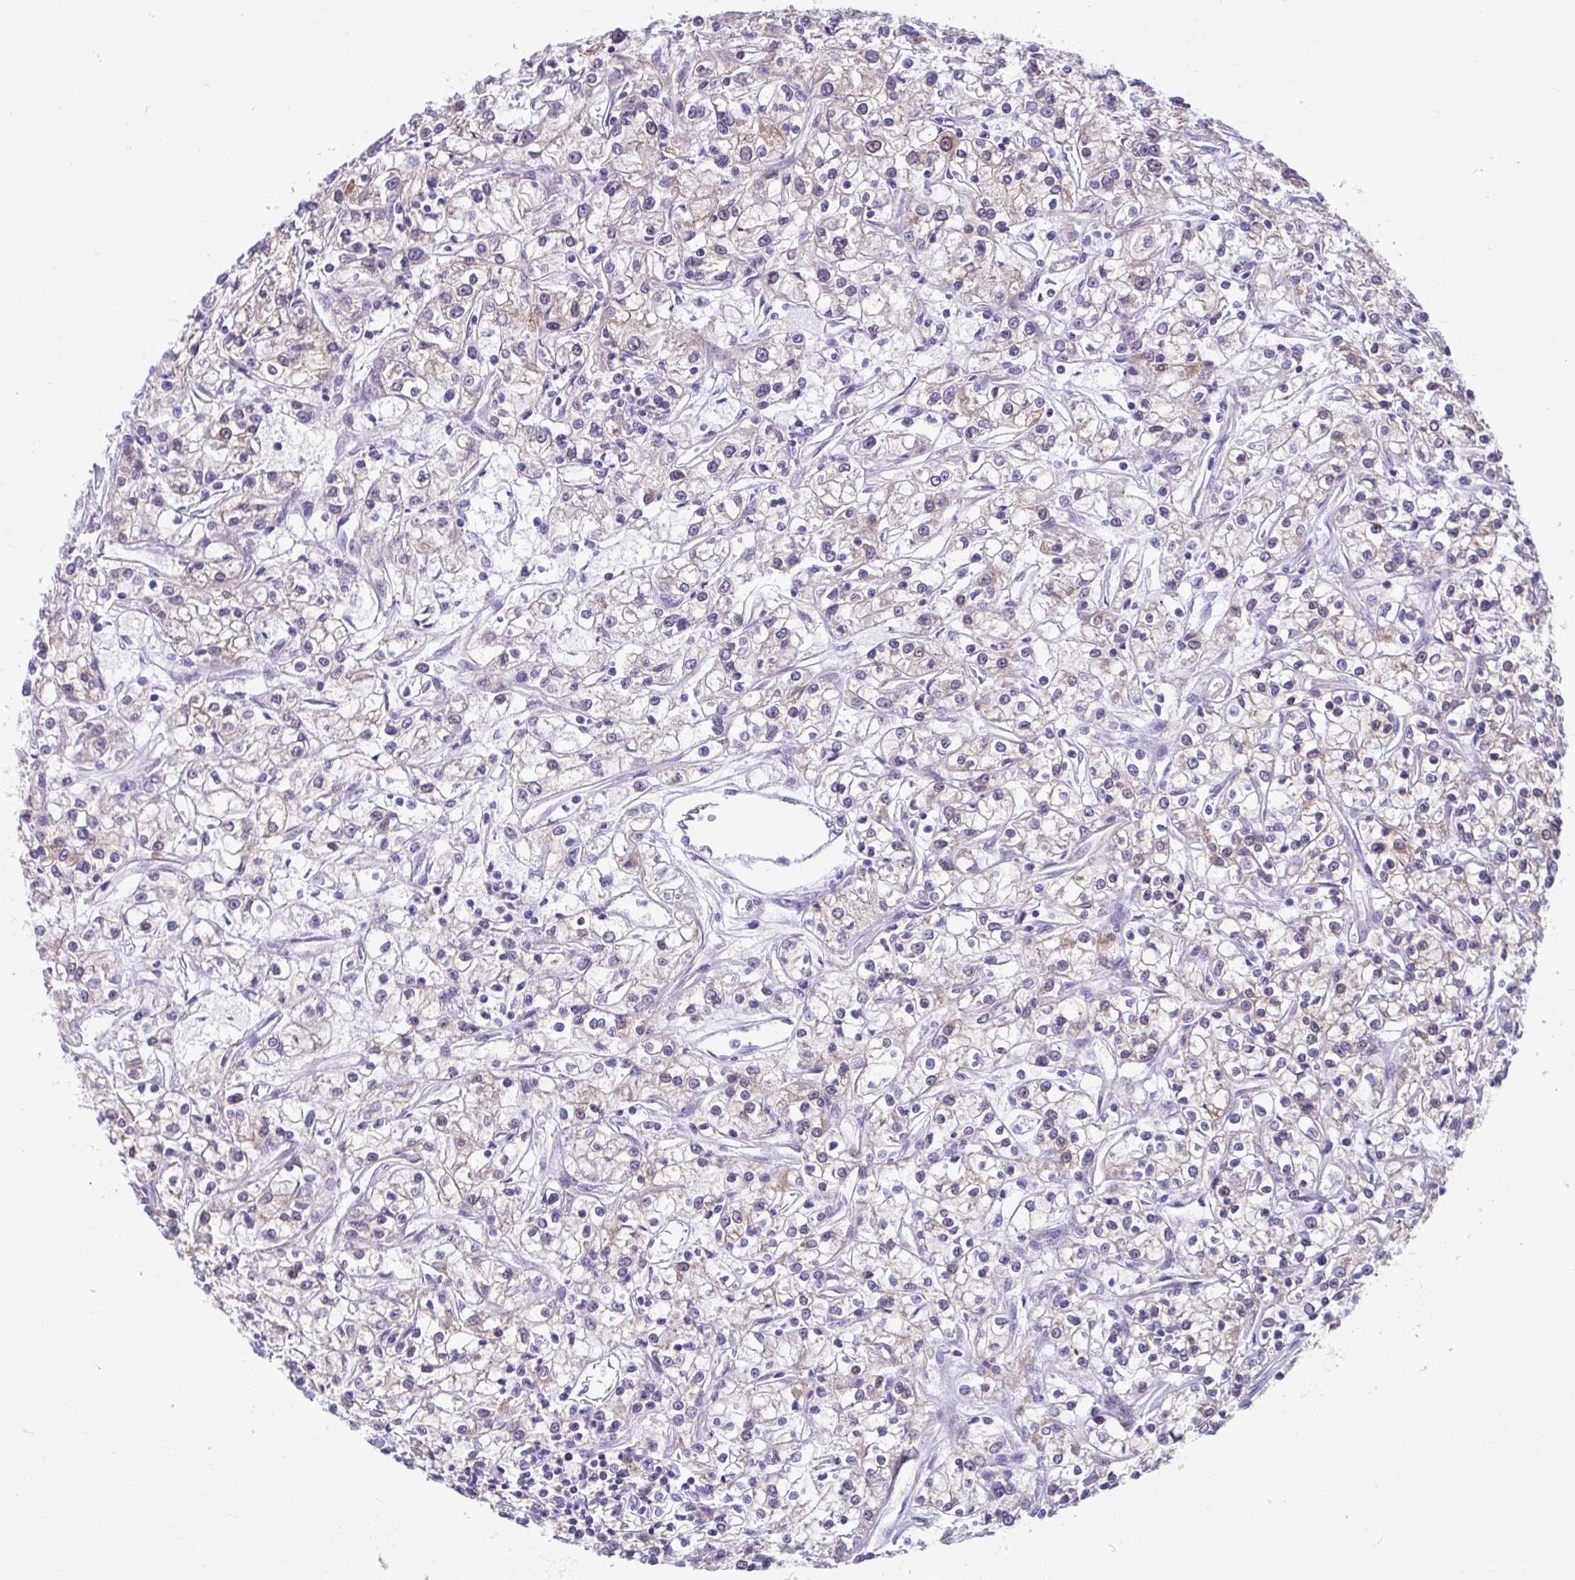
{"staining": {"intensity": "negative", "quantity": "none", "location": "none"}, "tissue": "renal cancer", "cell_type": "Tumor cells", "image_type": "cancer", "snomed": [{"axis": "morphology", "description": "Adenocarcinoma, NOS"}, {"axis": "topography", "description": "Kidney"}], "caption": "Tumor cells show no significant staining in renal cancer (adenocarcinoma). (Brightfield microscopy of DAB (3,3'-diaminobenzidine) immunohistochemistry at high magnification).", "gene": "TMEM108", "patient": {"sex": "female", "age": 59}}